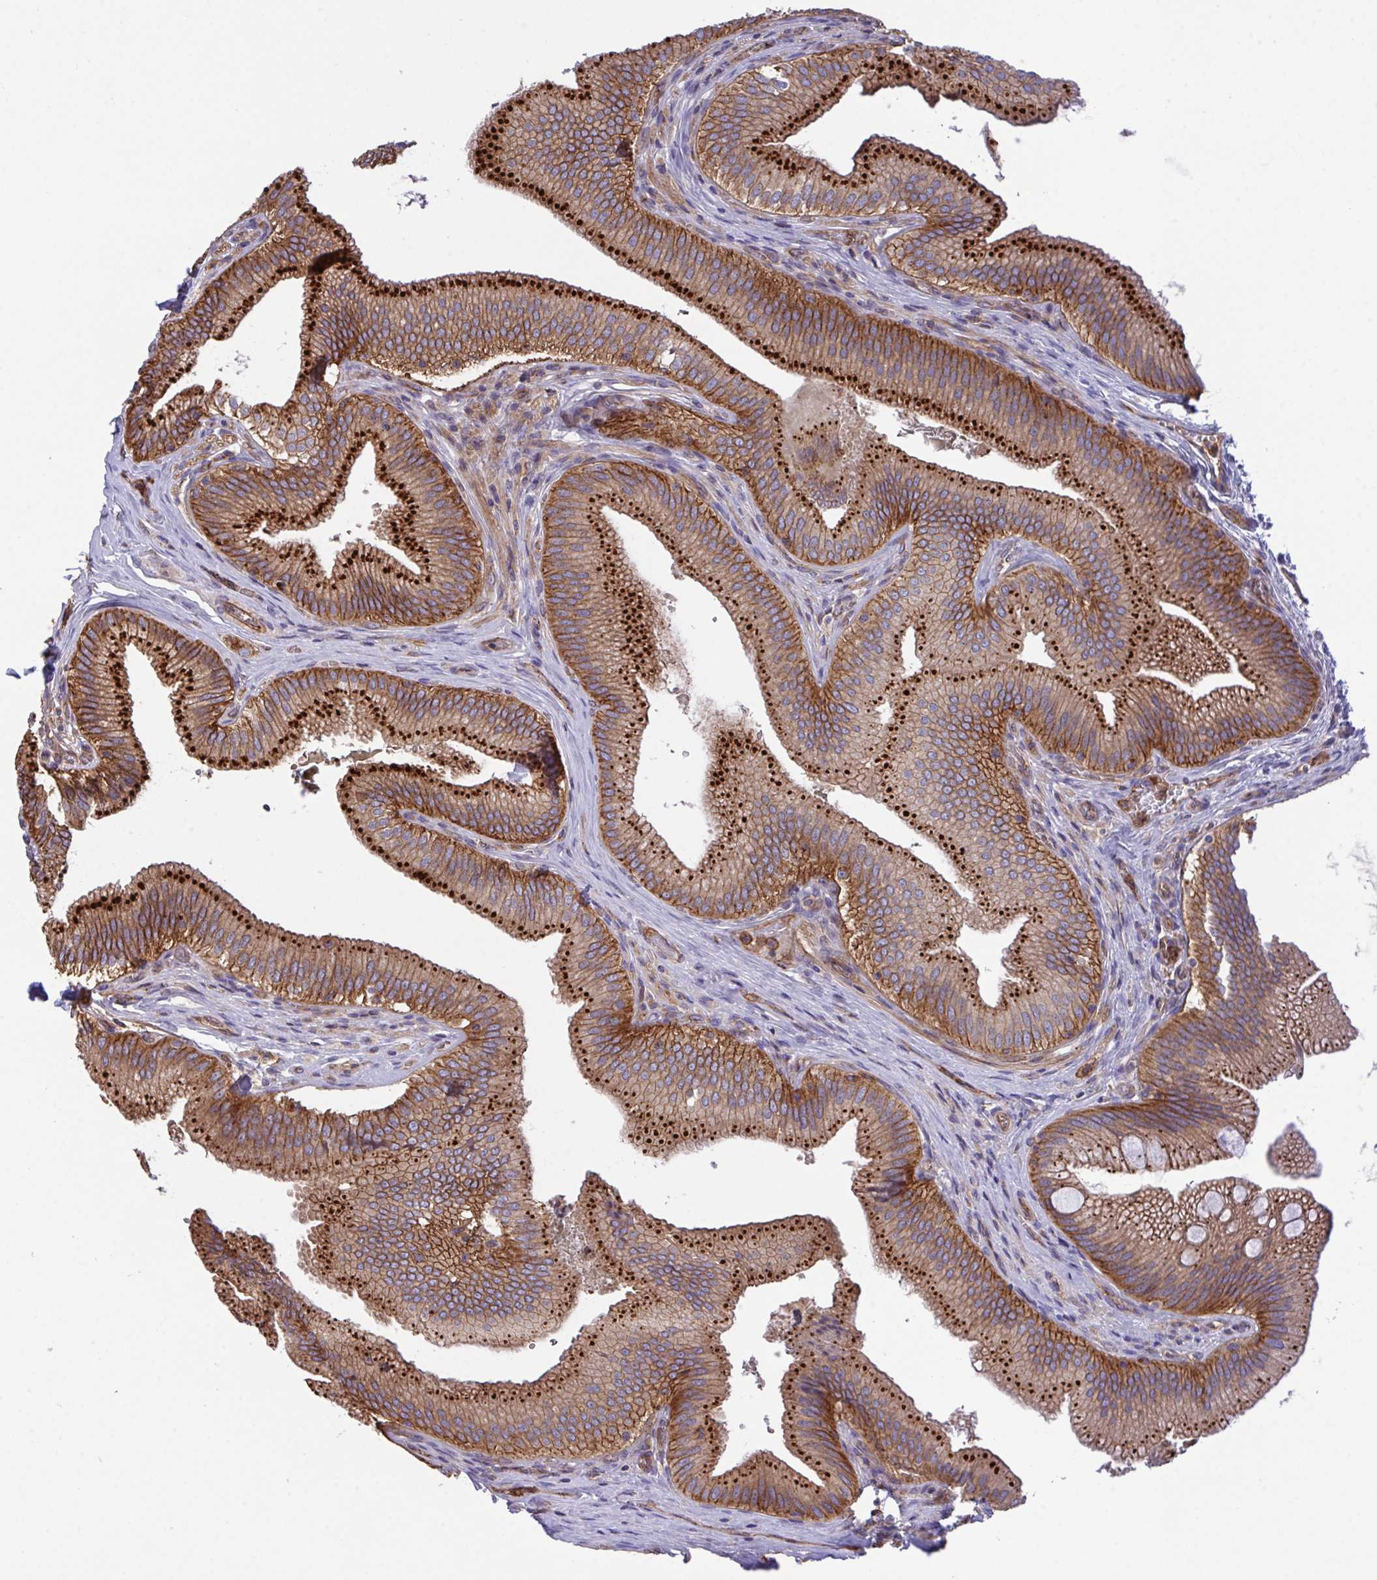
{"staining": {"intensity": "strong", "quantity": ">75%", "location": "cytoplasmic/membranous"}, "tissue": "gallbladder", "cell_type": "Glandular cells", "image_type": "normal", "snomed": [{"axis": "morphology", "description": "Normal tissue, NOS"}, {"axis": "topography", "description": "Gallbladder"}], "caption": "The micrograph shows a brown stain indicating the presence of a protein in the cytoplasmic/membranous of glandular cells in gallbladder.", "gene": "C4orf36", "patient": {"sex": "male", "age": 17}}